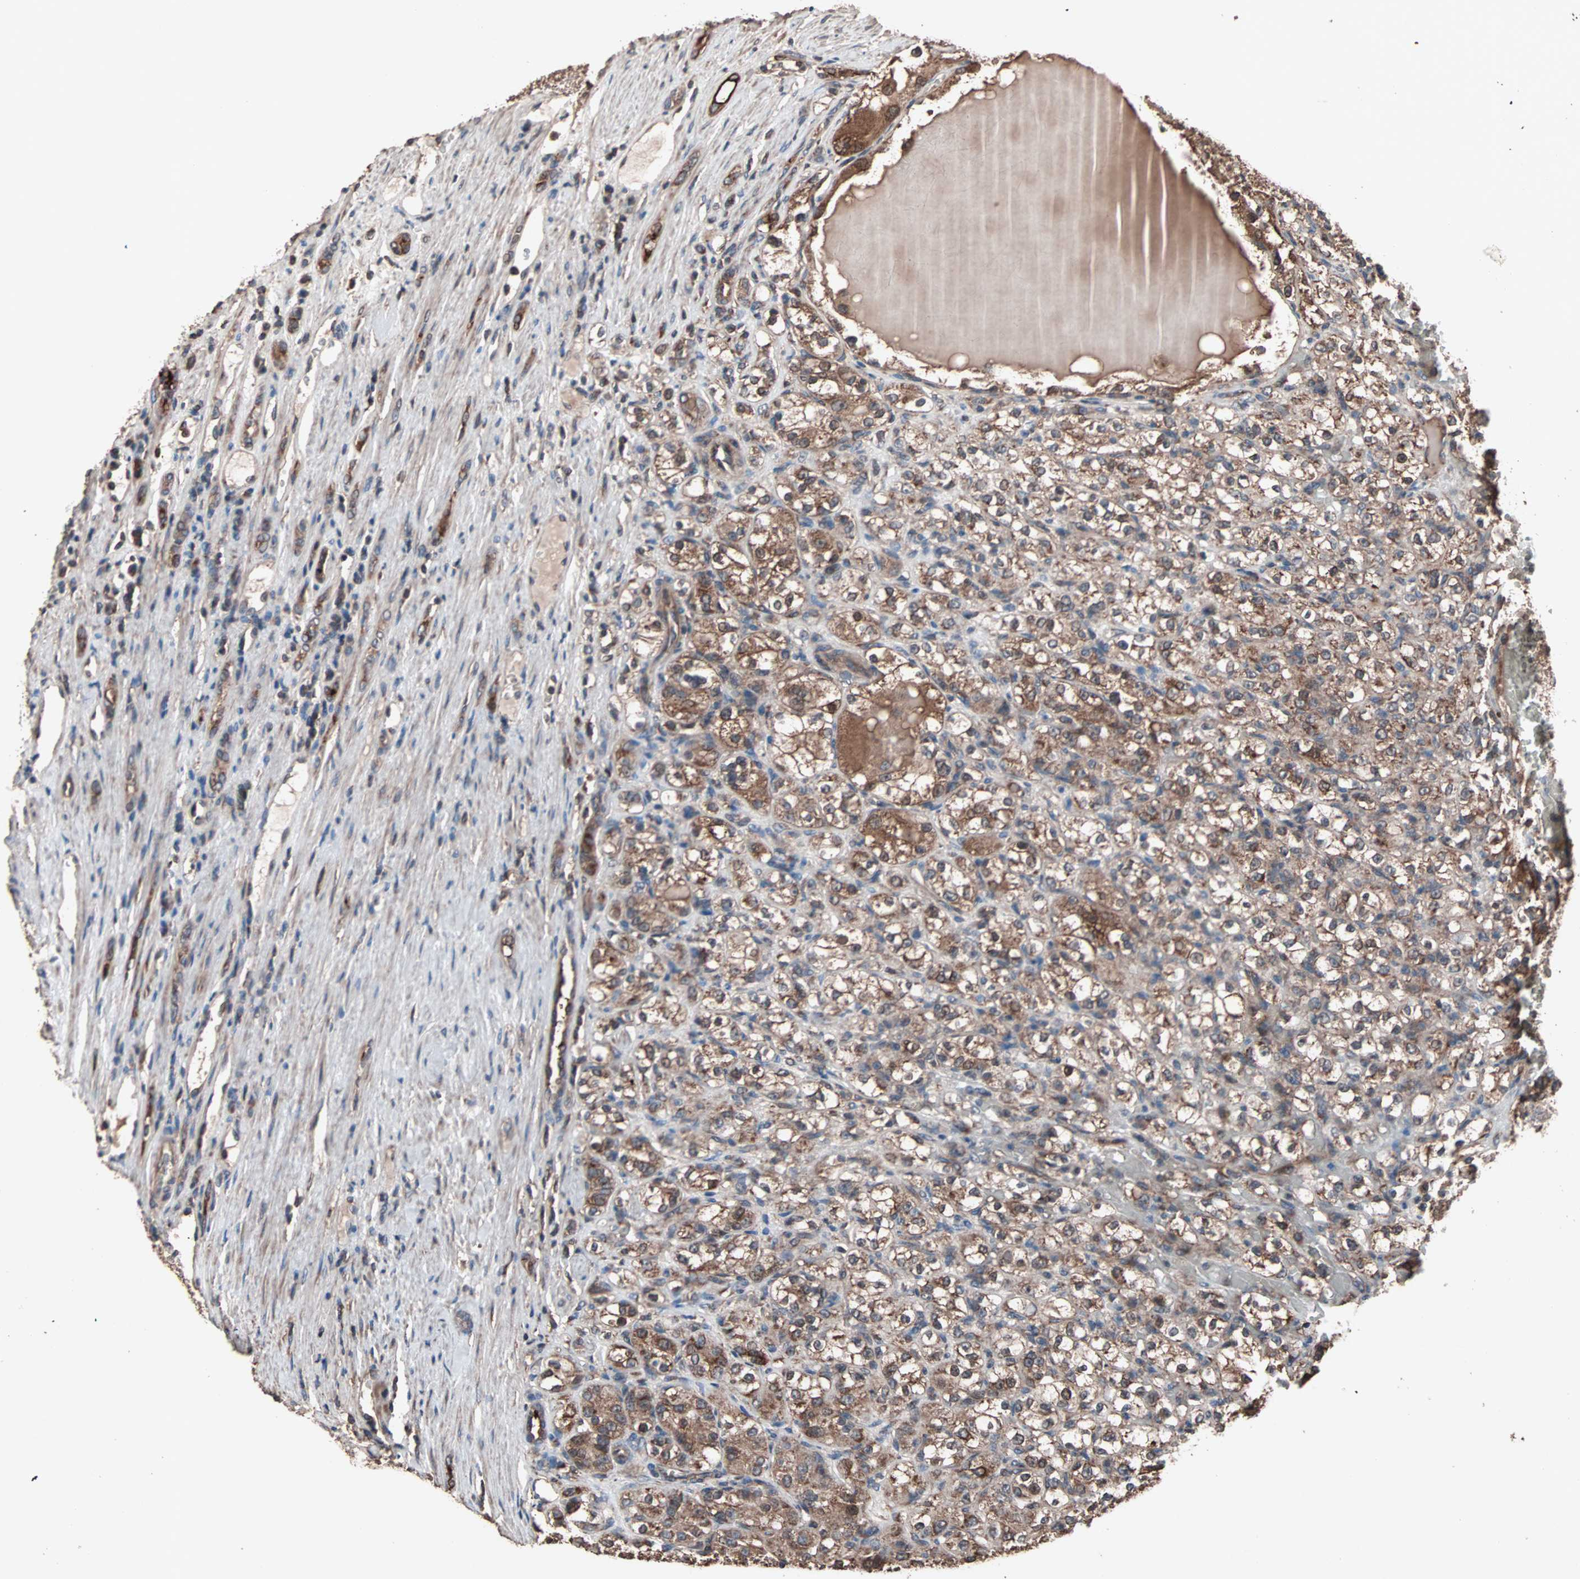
{"staining": {"intensity": "moderate", "quantity": ">75%", "location": "cytoplasmic/membranous"}, "tissue": "renal cancer", "cell_type": "Tumor cells", "image_type": "cancer", "snomed": [{"axis": "morphology", "description": "Normal tissue, NOS"}, {"axis": "morphology", "description": "Adenocarcinoma, NOS"}, {"axis": "topography", "description": "Kidney"}], "caption": "The photomicrograph demonstrates staining of renal cancer (adenocarcinoma), revealing moderate cytoplasmic/membranous protein staining (brown color) within tumor cells.", "gene": "MRPL2", "patient": {"sex": "male", "age": 61}}